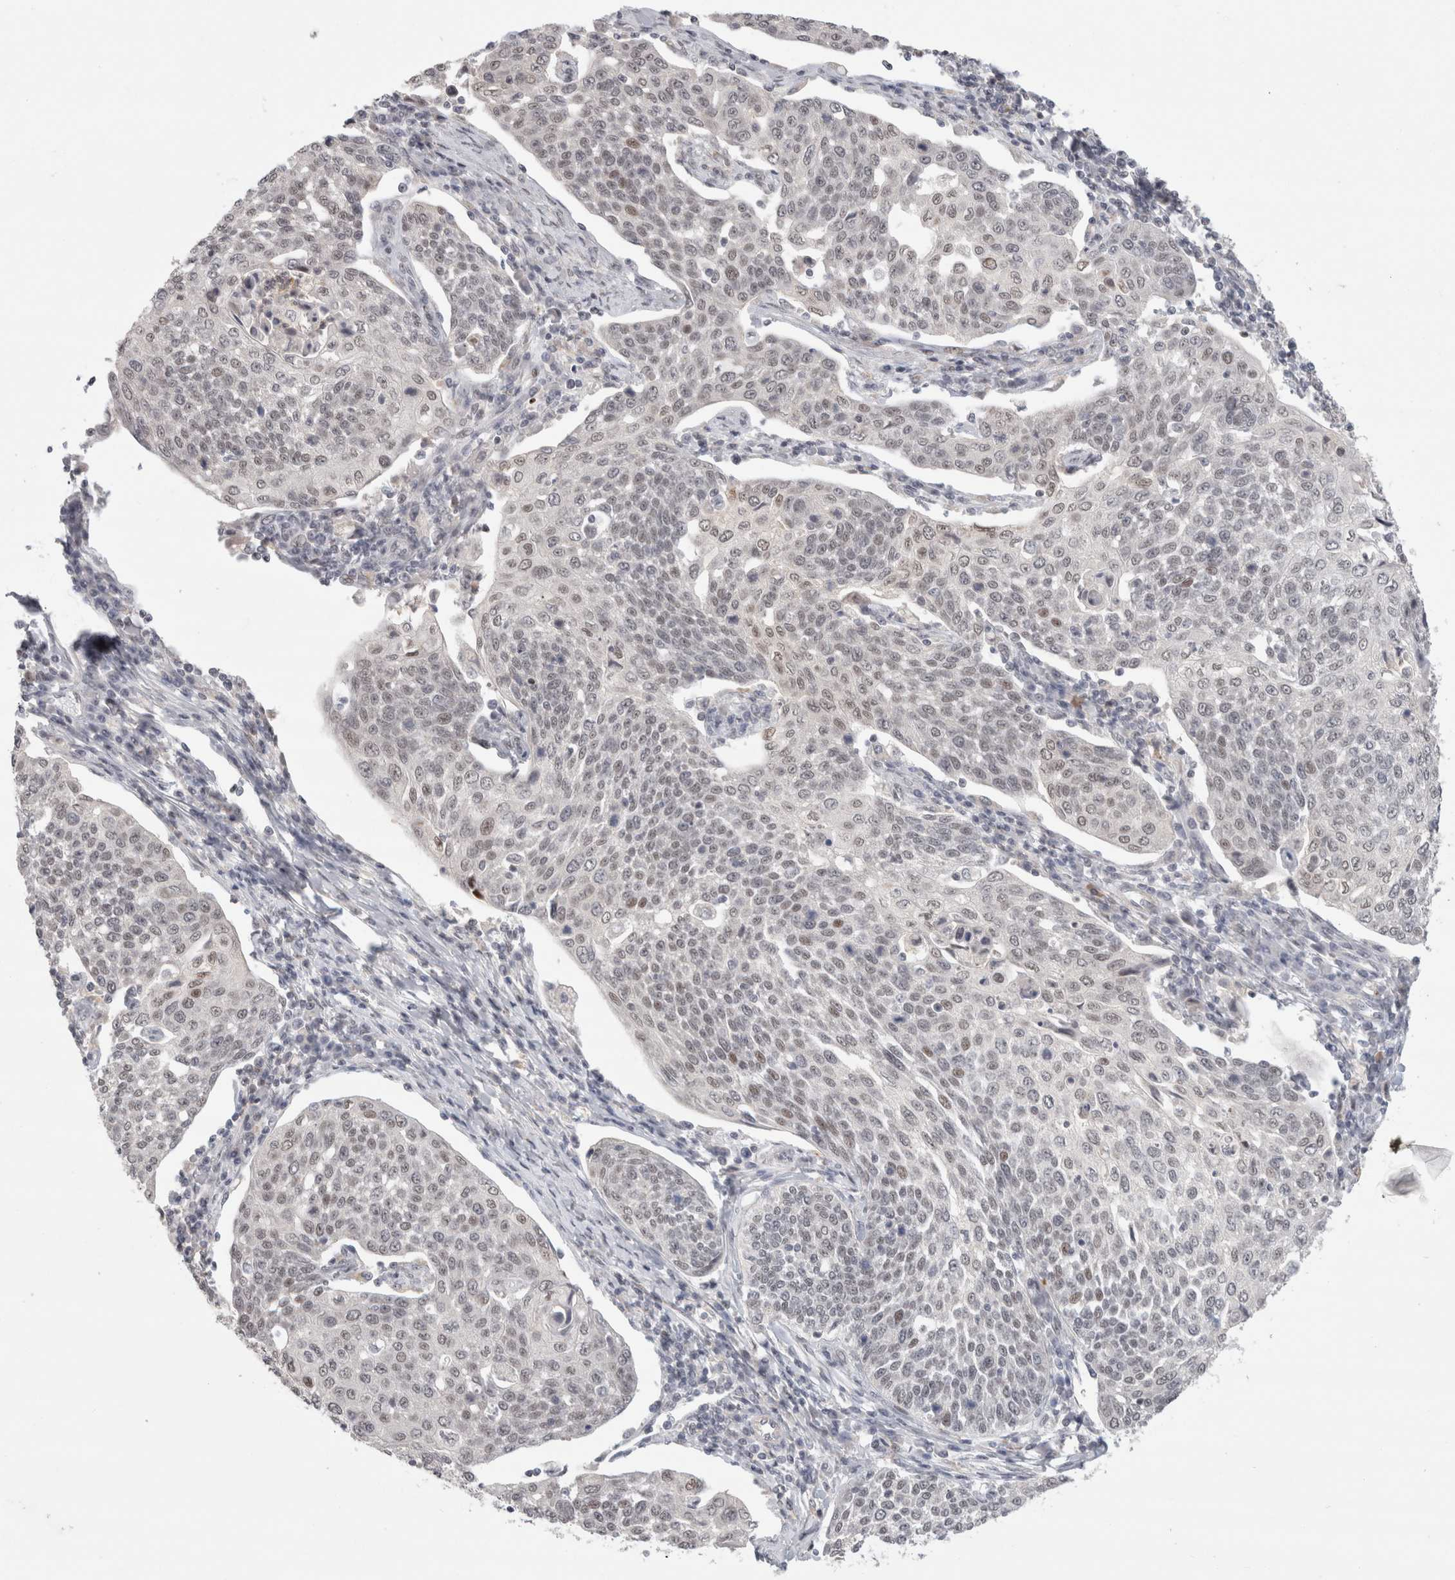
{"staining": {"intensity": "negative", "quantity": "none", "location": "none"}, "tissue": "cervical cancer", "cell_type": "Tumor cells", "image_type": "cancer", "snomed": [{"axis": "morphology", "description": "Squamous cell carcinoma, NOS"}, {"axis": "topography", "description": "Cervix"}], "caption": "The image demonstrates no significant positivity in tumor cells of cervical squamous cell carcinoma.", "gene": "SENP6", "patient": {"sex": "female", "age": 34}}